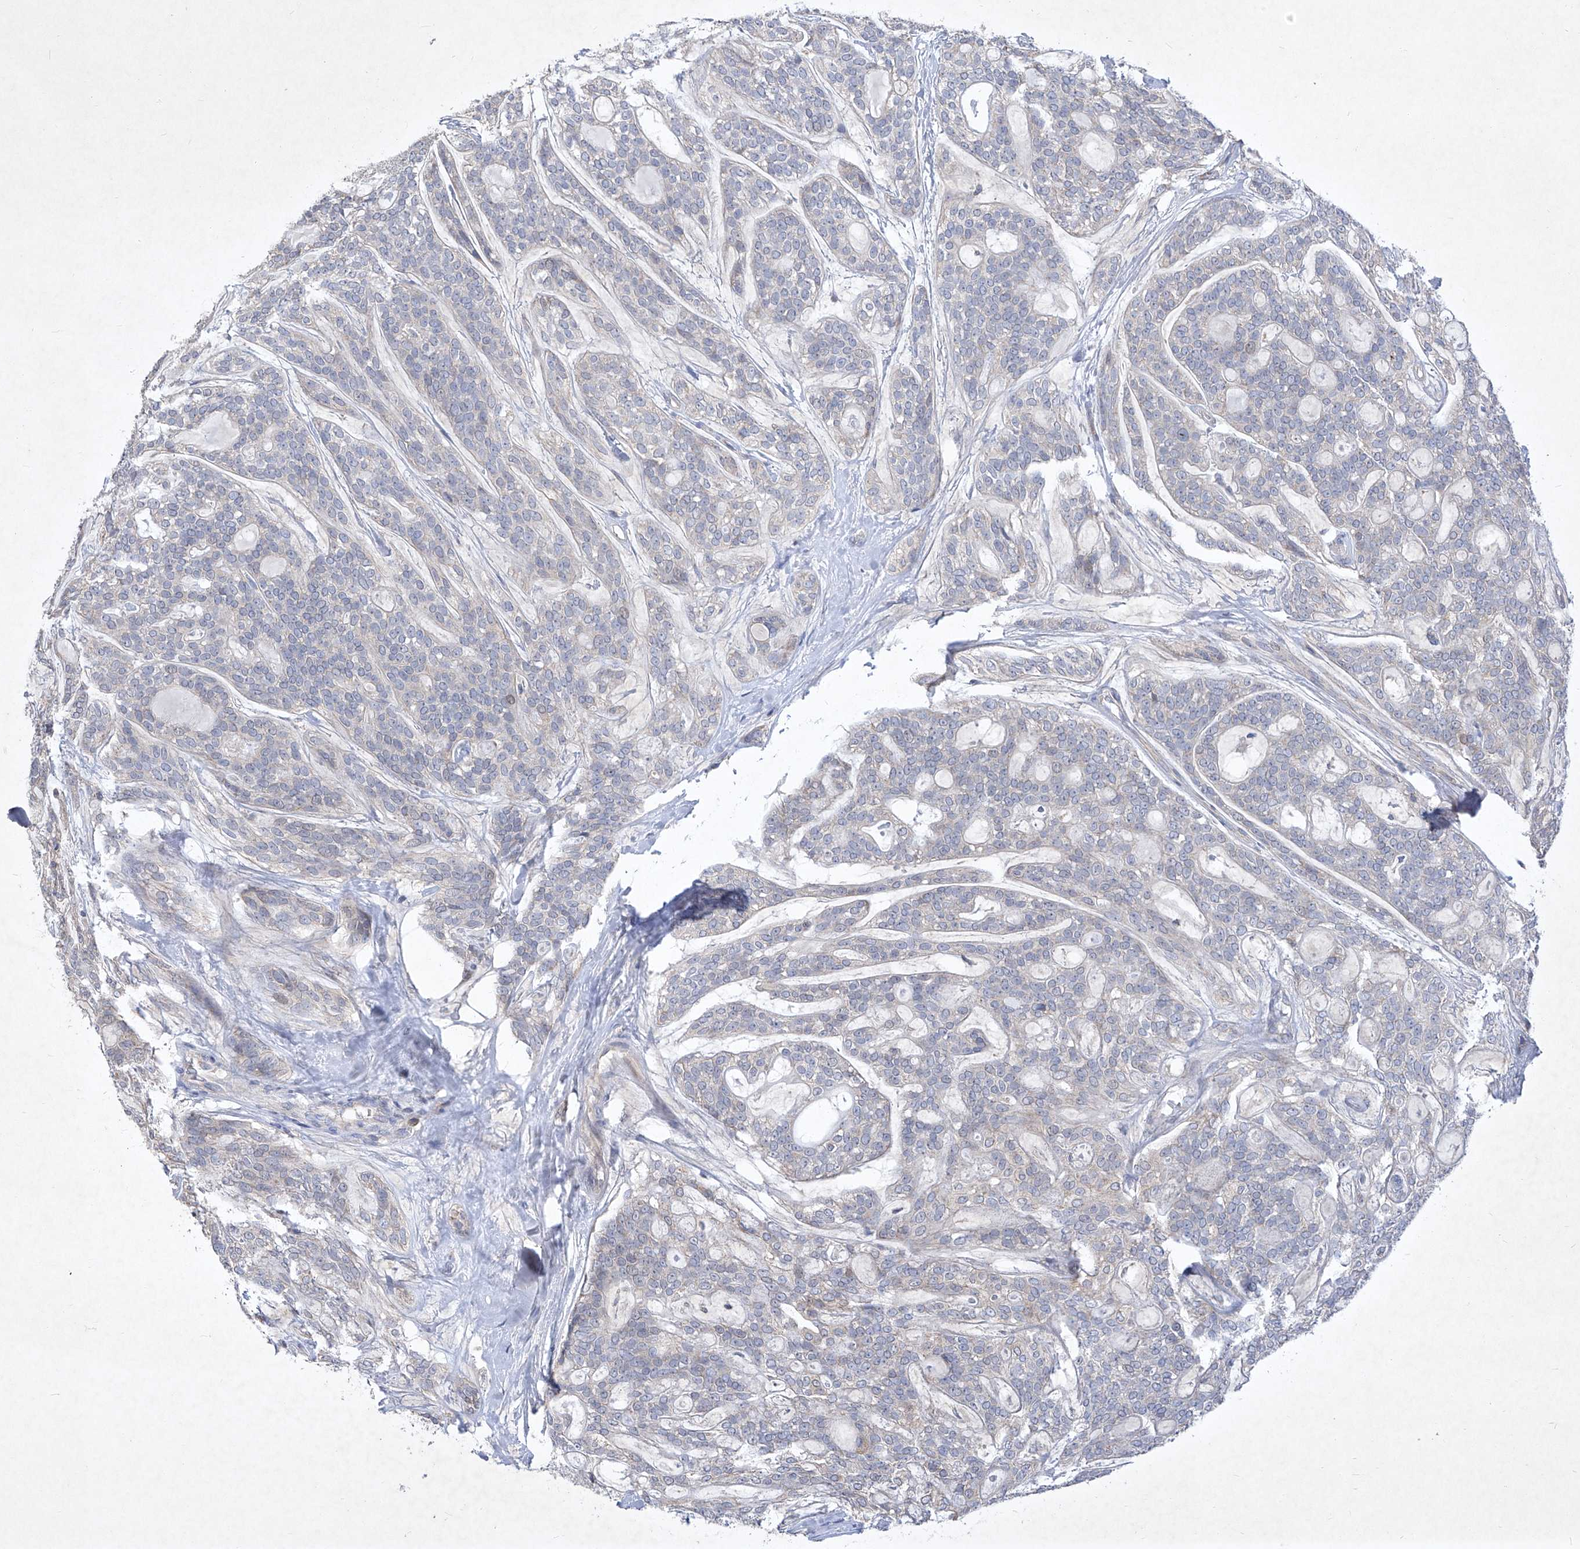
{"staining": {"intensity": "negative", "quantity": "none", "location": "none"}, "tissue": "head and neck cancer", "cell_type": "Tumor cells", "image_type": "cancer", "snomed": [{"axis": "morphology", "description": "Adenocarcinoma, NOS"}, {"axis": "topography", "description": "Head-Neck"}], "caption": "The image demonstrates no significant expression in tumor cells of adenocarcinoma (head and neck).", "gene": "COQ3", "patient": {"sex": "male", "age": 66}}